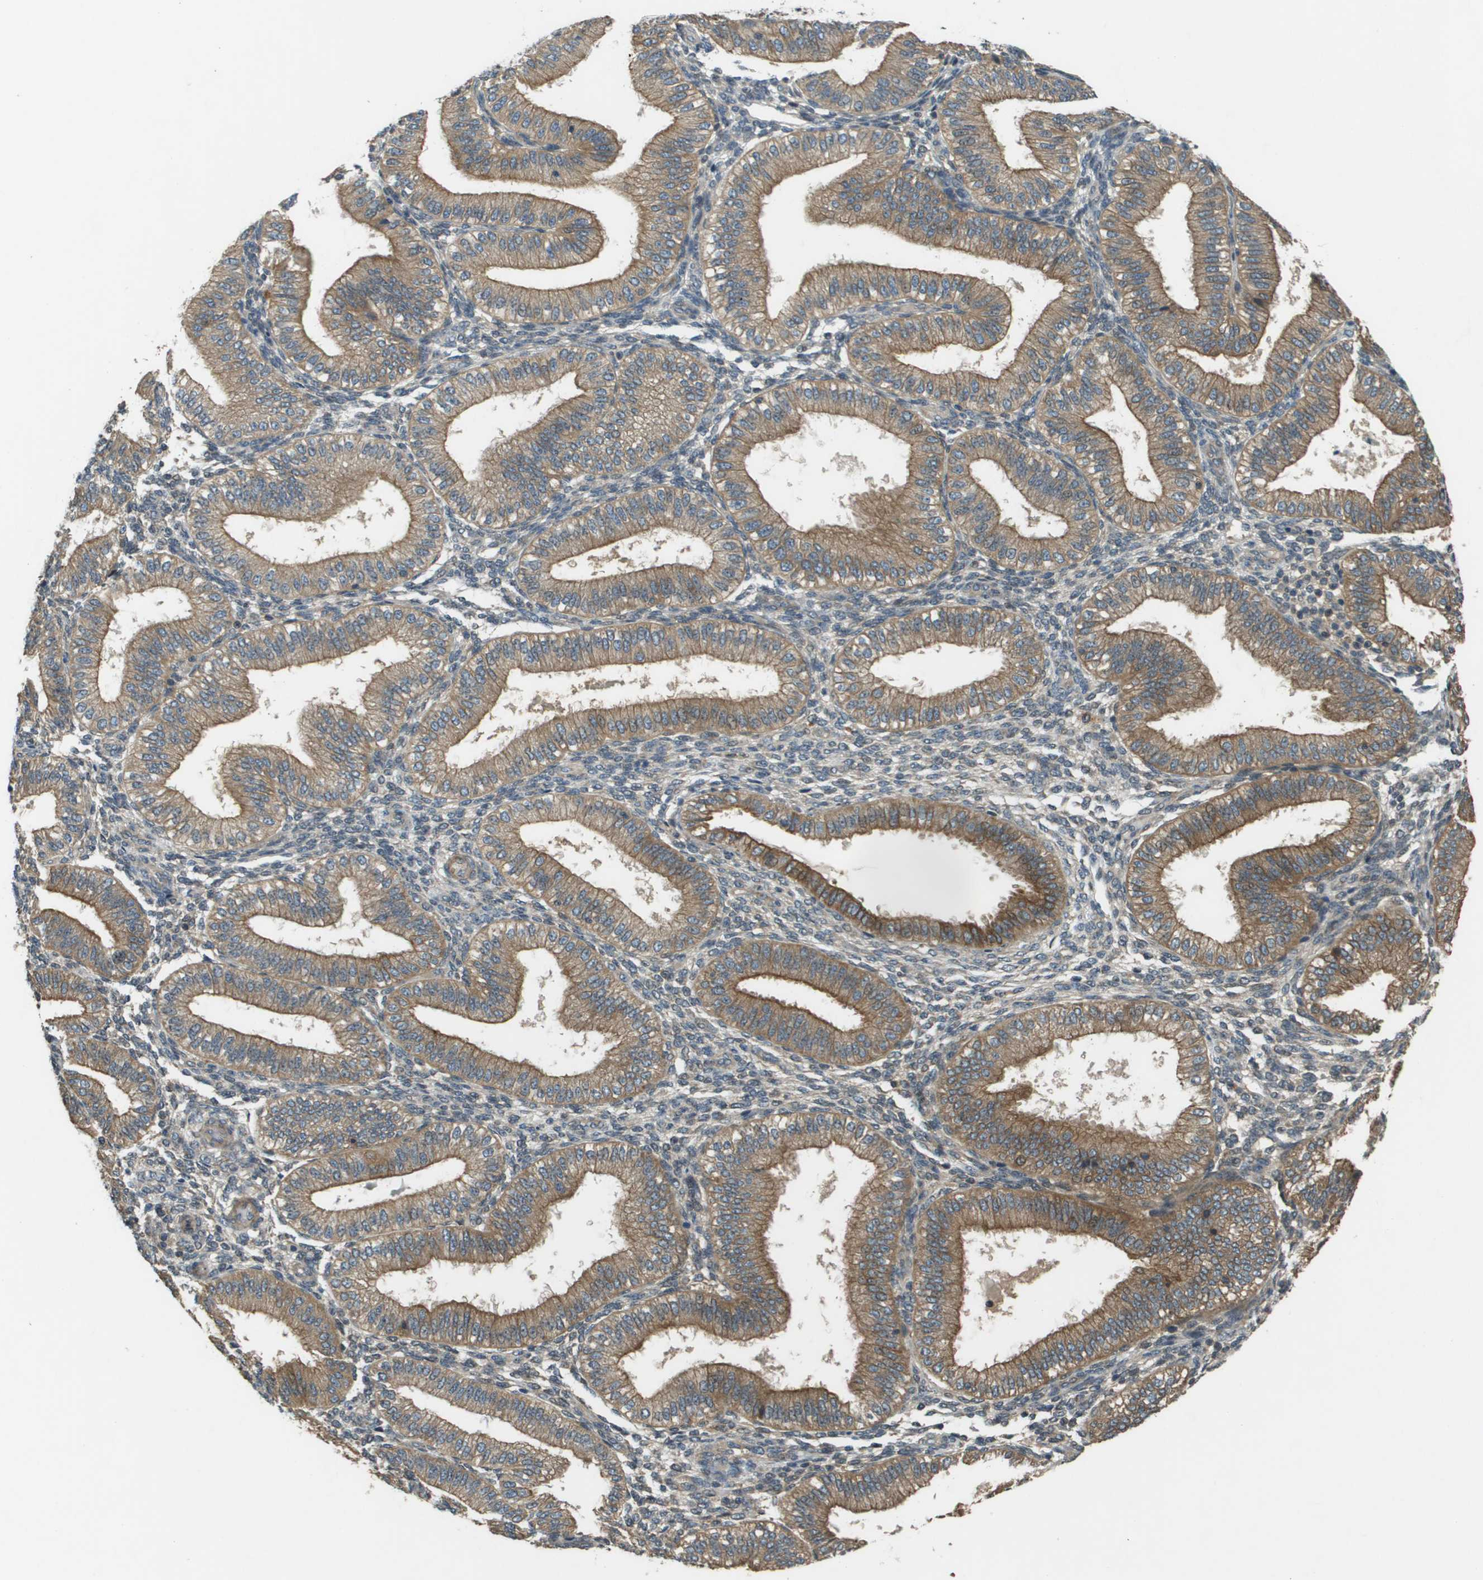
{"staining": {"intensity": "weak", "quantity": "<25%", "location": "cytoplasmic/membranous"}, "tissue": "endometrium", "cell_type": "Cells in endometrial stroma", "image_type": "normal", "snomed": [{"axis": "morphology", "description": "Normal tissue, NOS"}, {"axis": "topography", "description": "Endometrium"}], "caption": "This is an IHC image of normal endometrium. There is no positivity in cells in endometrial stroma.", "gene": "CDKN2C", "patient": {"sex": "female", "age": 39}}